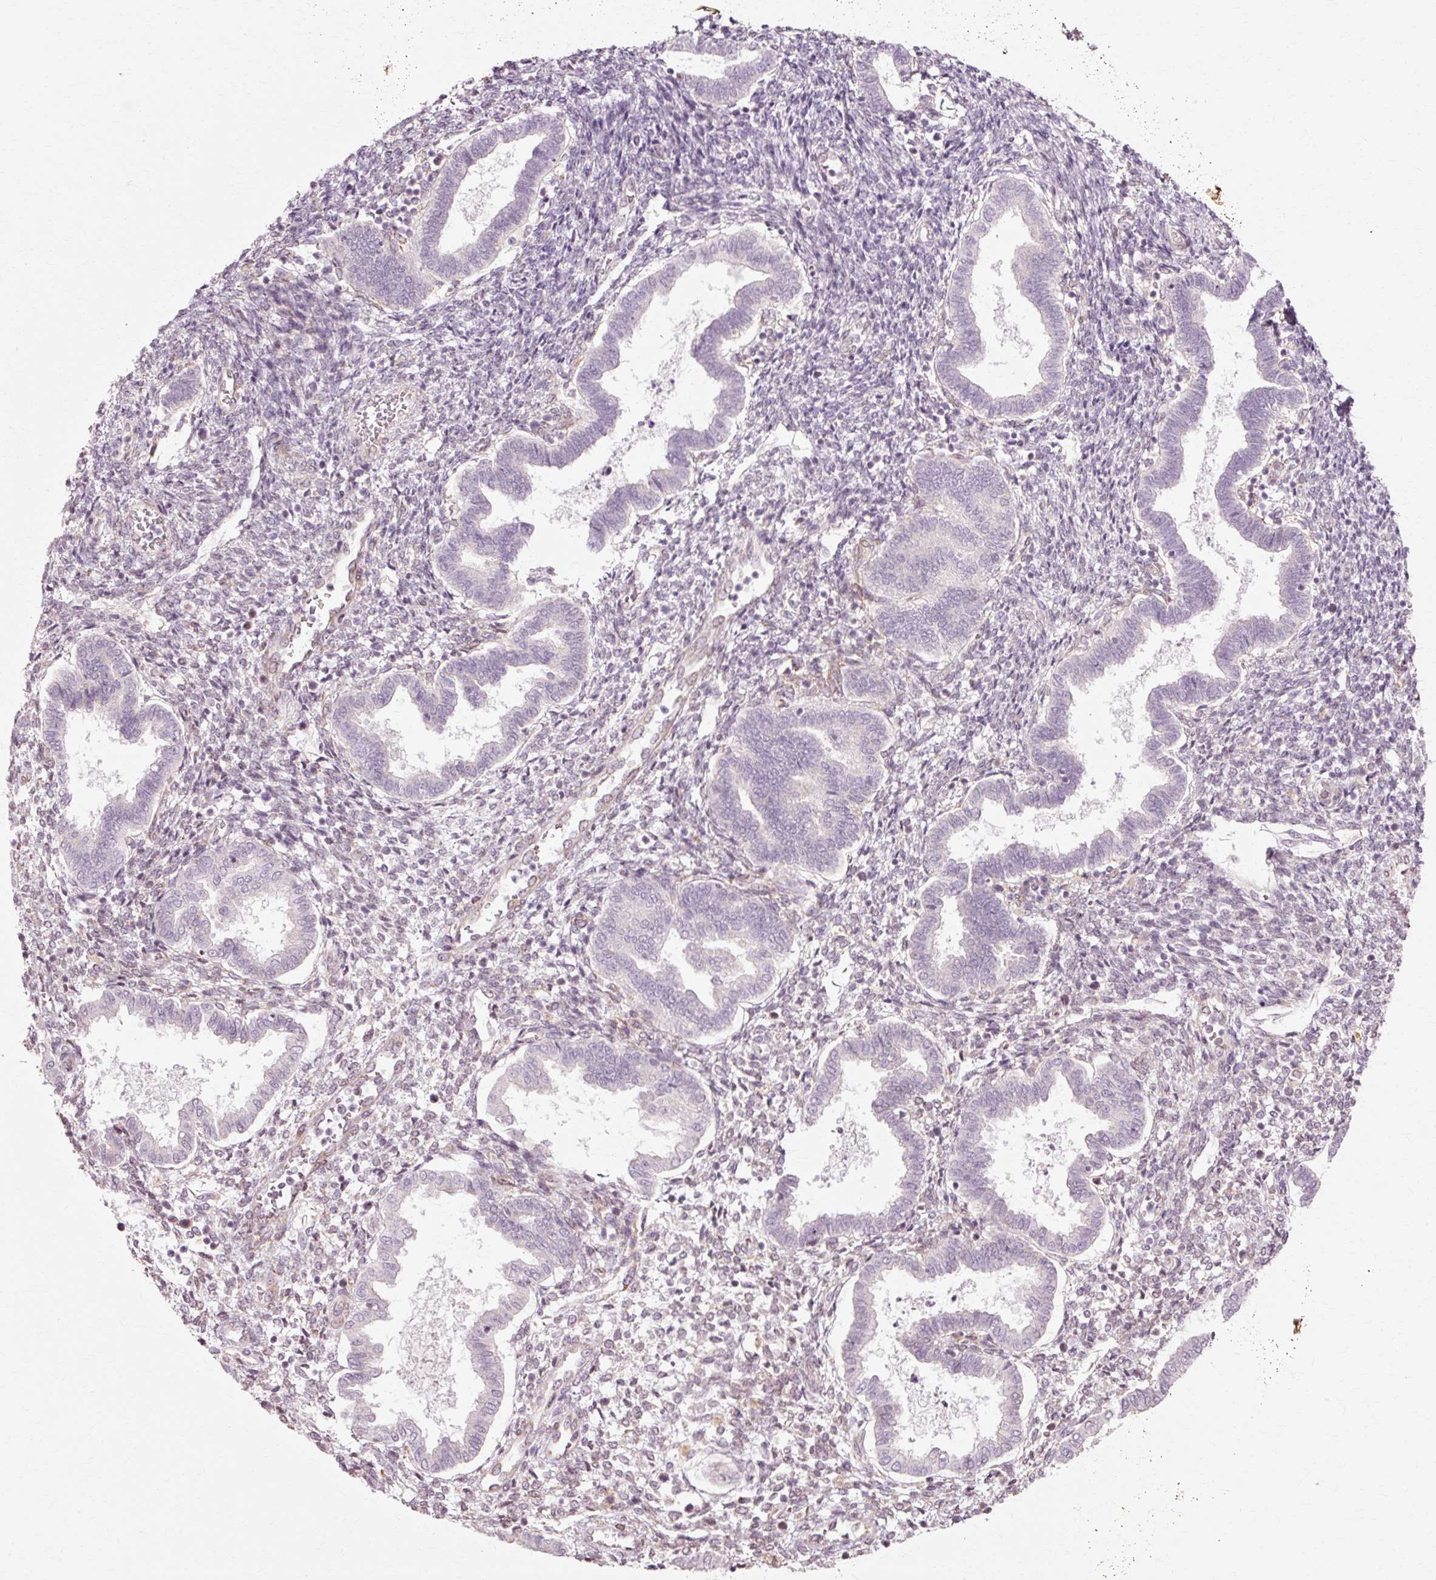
{"staining": {"intensity": "moderate", "quantity": "<25%", "location": "cytoplasmic/membranous"}, "tissue": "endometrium", "cell_type": "Cells in endometrial stroma", "image_type": "normal", "snomed": [{"axis": "morphology", "description": "Normal tissue, NOS"}, {"axis": "topography", "description": "Endometrium"}], "caption": "Endometrium stained for a protein demonstrates moderate cytoplasmic/membranous positivity in cells in endometrial stroma. (Brightfield microscopy of DAB IHC at high magnification).", "gene": "RANBP2", "patient": {"sex": "female", "age": 24}}